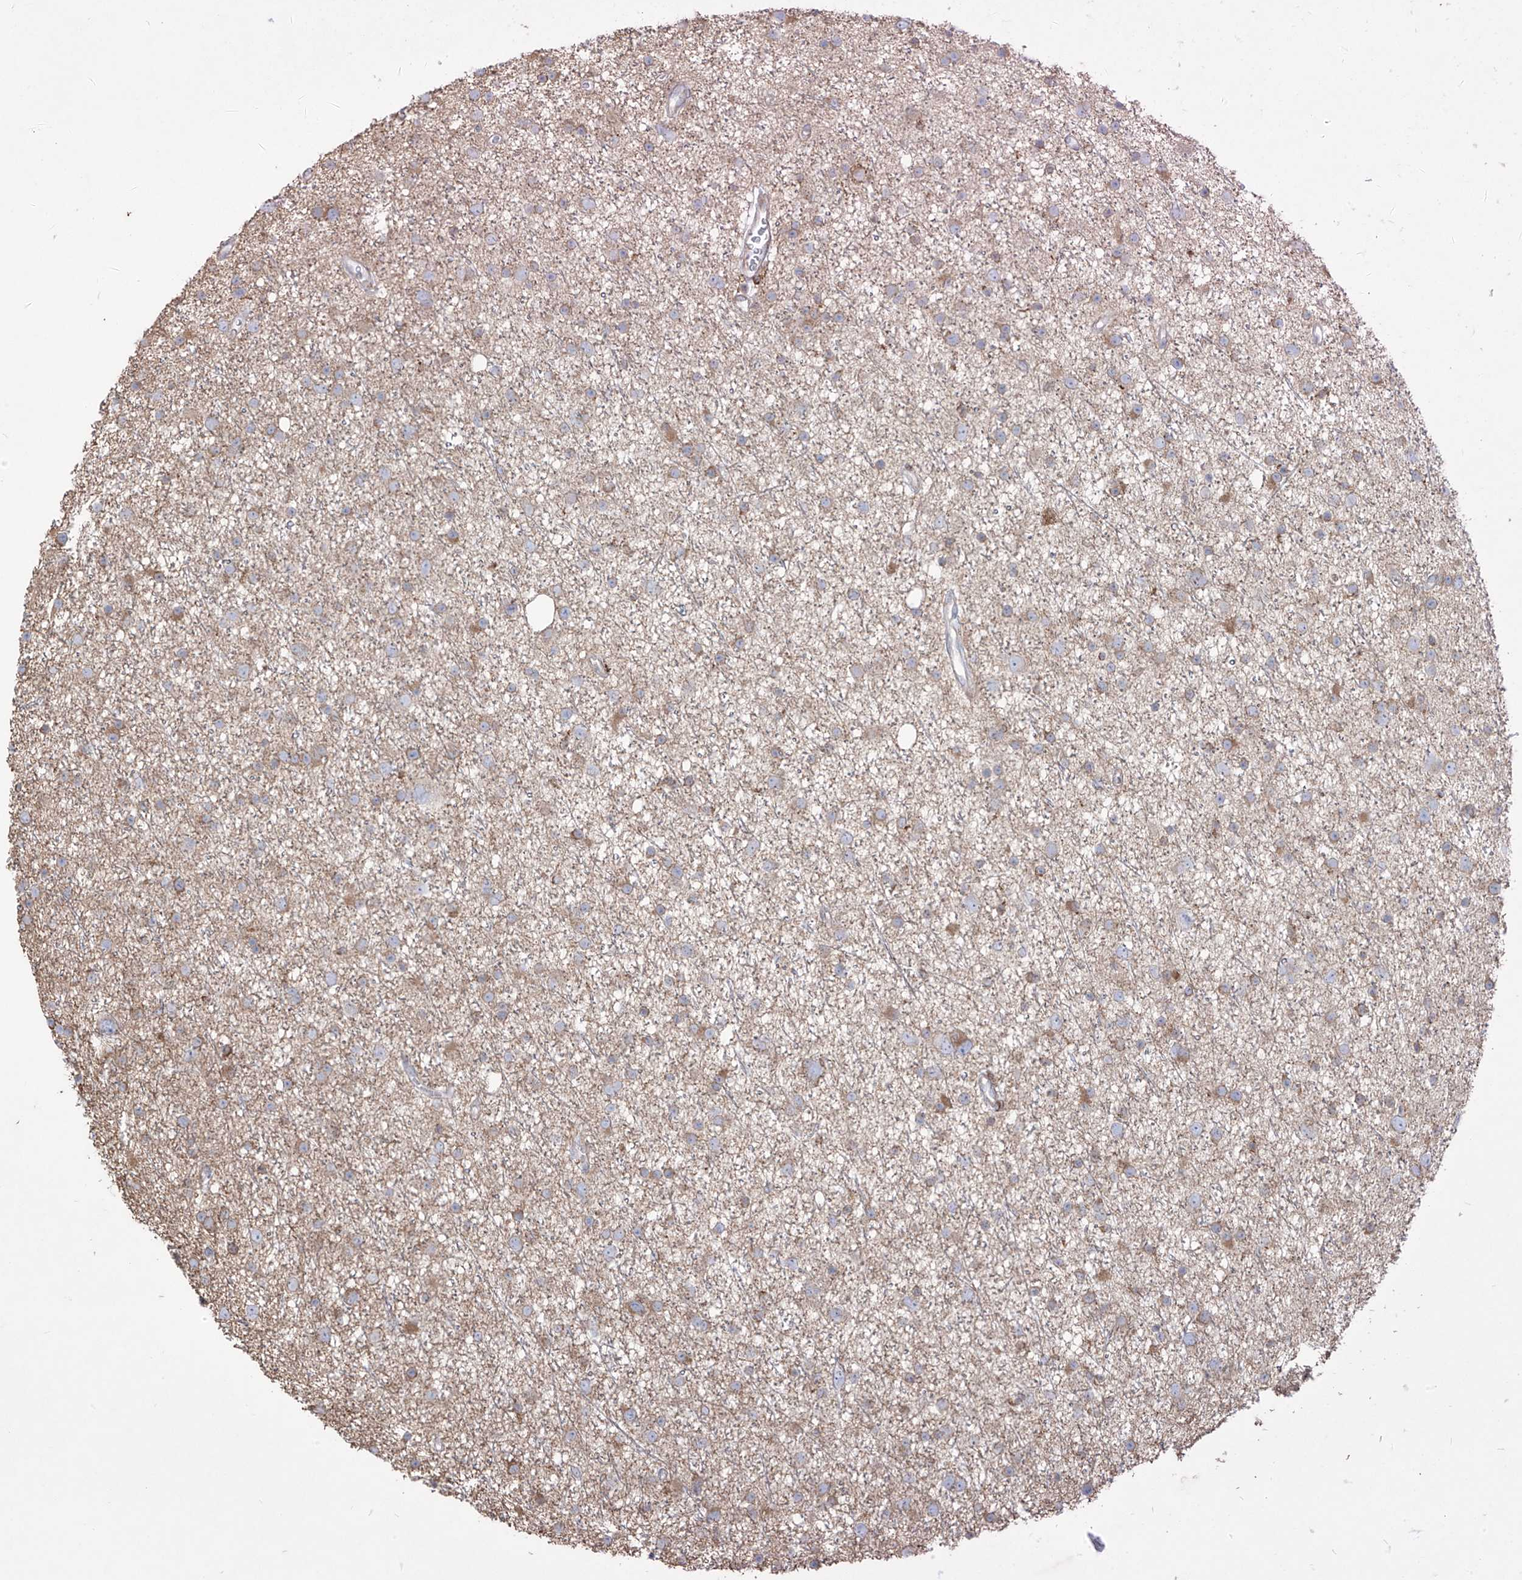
{"staining": {"intensity": "moderate", "quantity": "<25%", "location": "cytoplasmic/membranous"}, "tissue": "glioma", "cell_type": "Tumor cells", "image_type": "cancer", "snomed": [{"axis": "morphology", "description": "Glioma, malignant, Low grade"}, {"axis": "topography", "description": "Cerebral cortex"}], "caption": "DAB immunohistochemical staining of glioma displays moderate cytoplasmic/membranous protein staining in about <25% of tumor cells.", "gene": "PDIA6", "patient": {"sex": "female", "age": 39}}